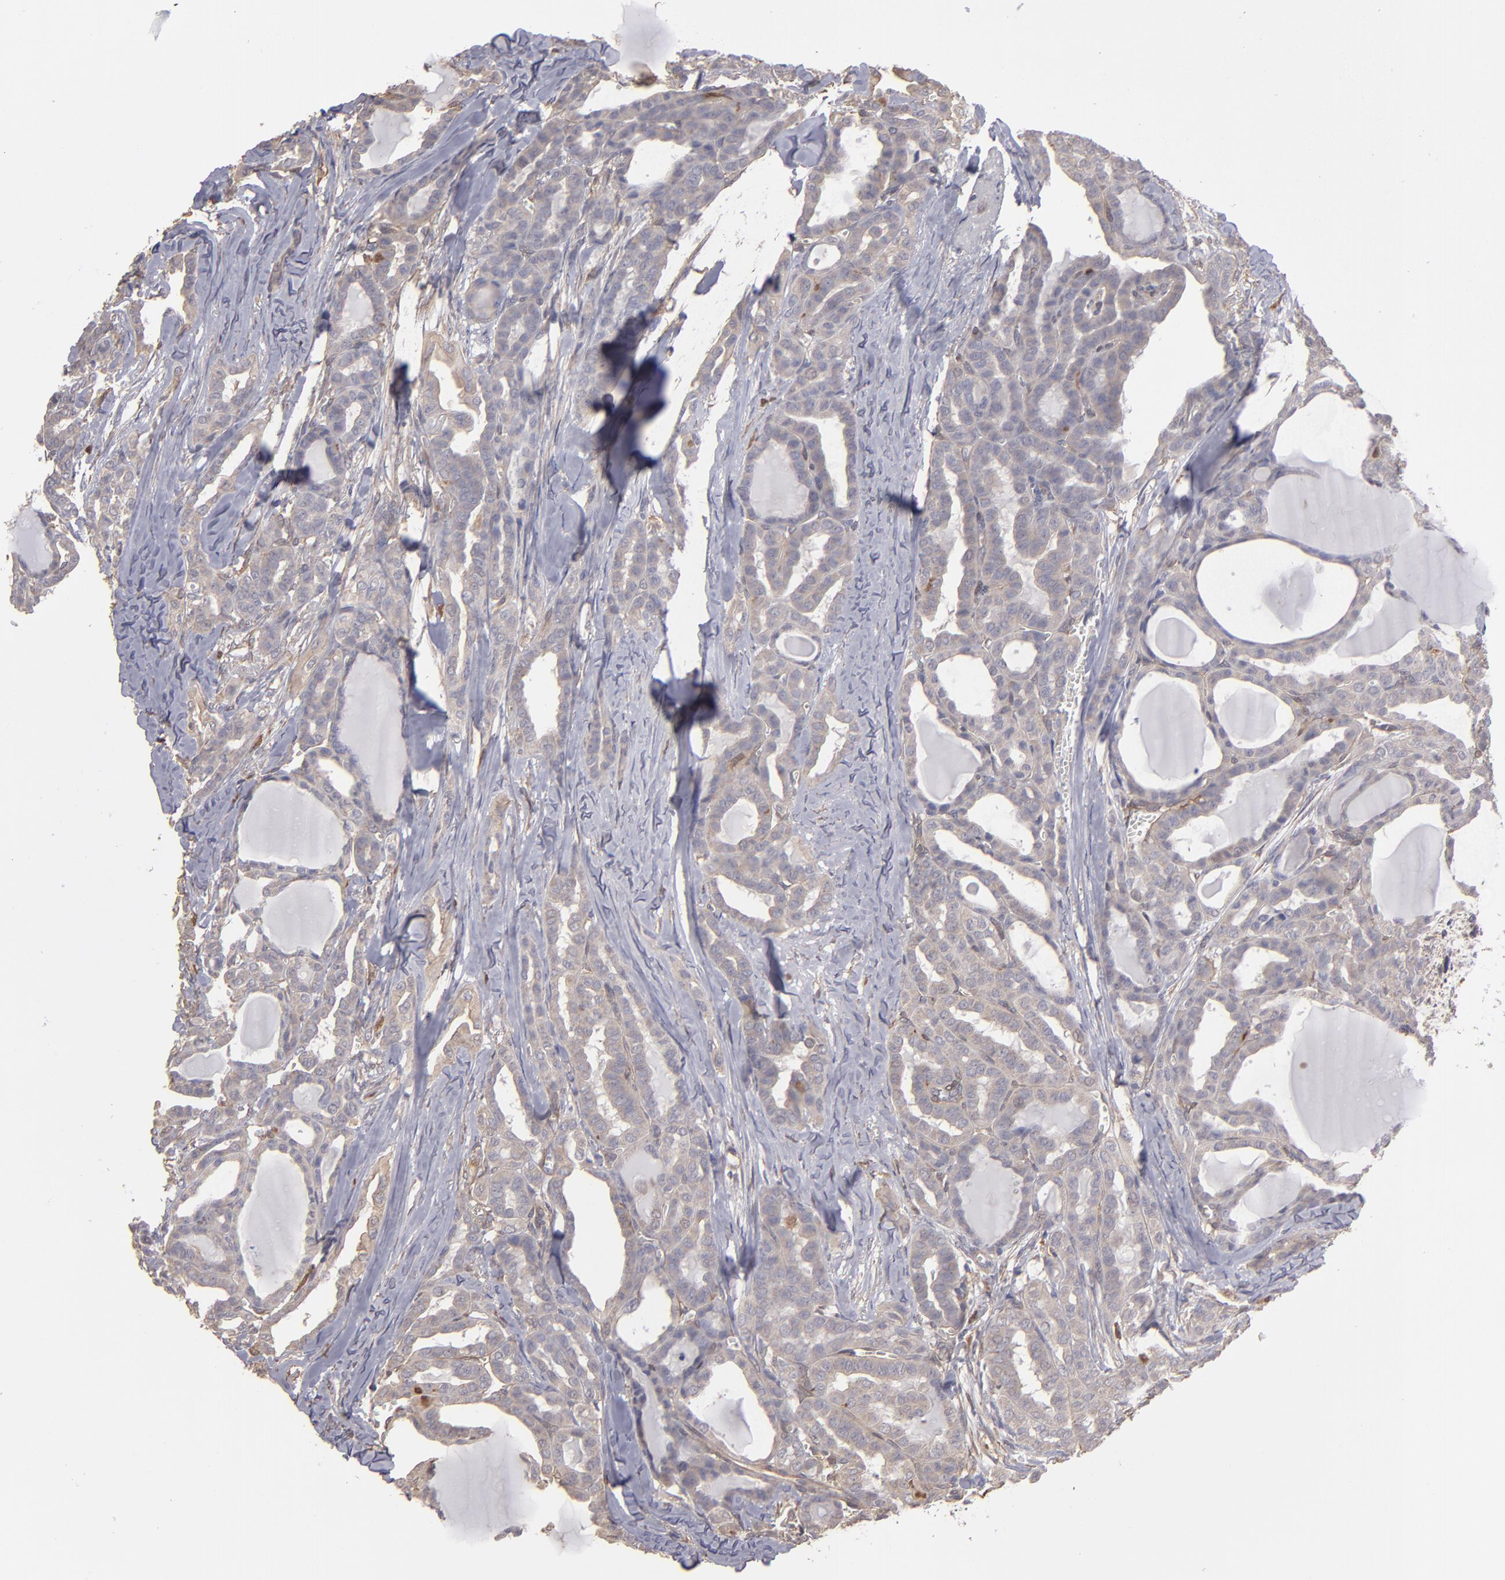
{"staining": {"intensity": "weak", "quantity": ">75%", "location": "cytoplasmic/membranous"}, "tissue": "thyroid cancer", "cell_type": "Tumor cells", "image_type": "cancer", "snomed": [{"axis": "morphology", "description": "Carcinoma, NOS"}, {"axis": "topography", "description": "Thyroid gland"}], "caption": "Tumor cells display weak cytoplasmic/membranous expression in approximately >75% of cells in thyroid cancer. The staining was performed using DAB (3,3'-diaminobenzidine) to visualize the protein expression in brown, while the nuclei were stained in blue with hematoxylin (Magnification: 20x).", "gene": "NDRG2", "patient": {"sex": "female", "age": 91}}